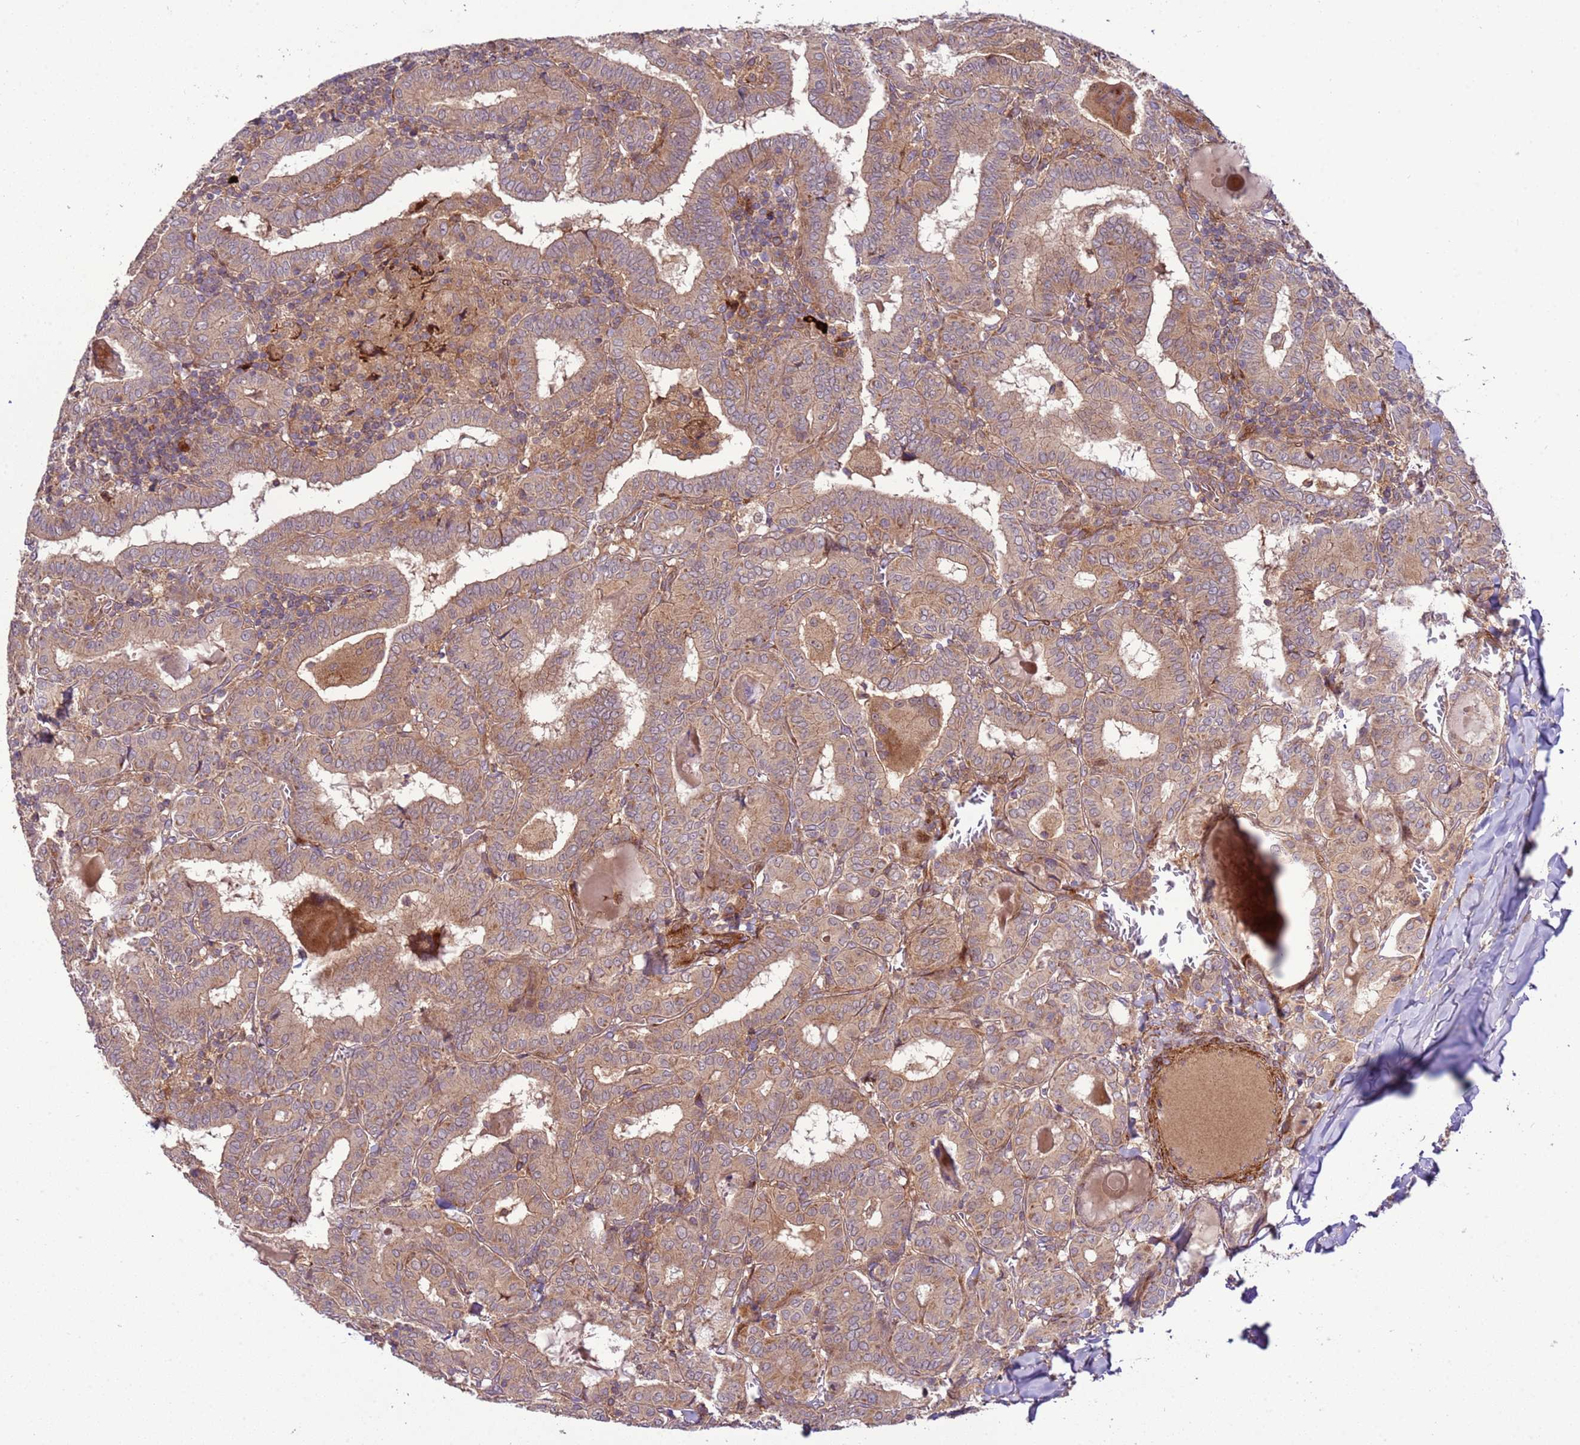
{"staining": {"intensity": "weak", "quantity": ">75%", "location": "cytoplasmic/membranous"}, "tissue": "thyroid cancer", "cell_type": "Tumor cells", "image_type": "cancer", "snomed": [{"axis": "morphology", "description": "Papillary adenocarcinoma, NOS"}, {"axis": "topography", "description": "Thyroid gland"}], "caption": "This photomicrograph displays thyroid cancer stained with immunohistochemistry (IHC) to label a protein in brown. The cytoplasmic/membranous of tumor cells show weak positivity for the protein. Nuclei are counter-stained blue.", "gene": "ZNF624", "patient": {"sex": "female", "age": 72}}